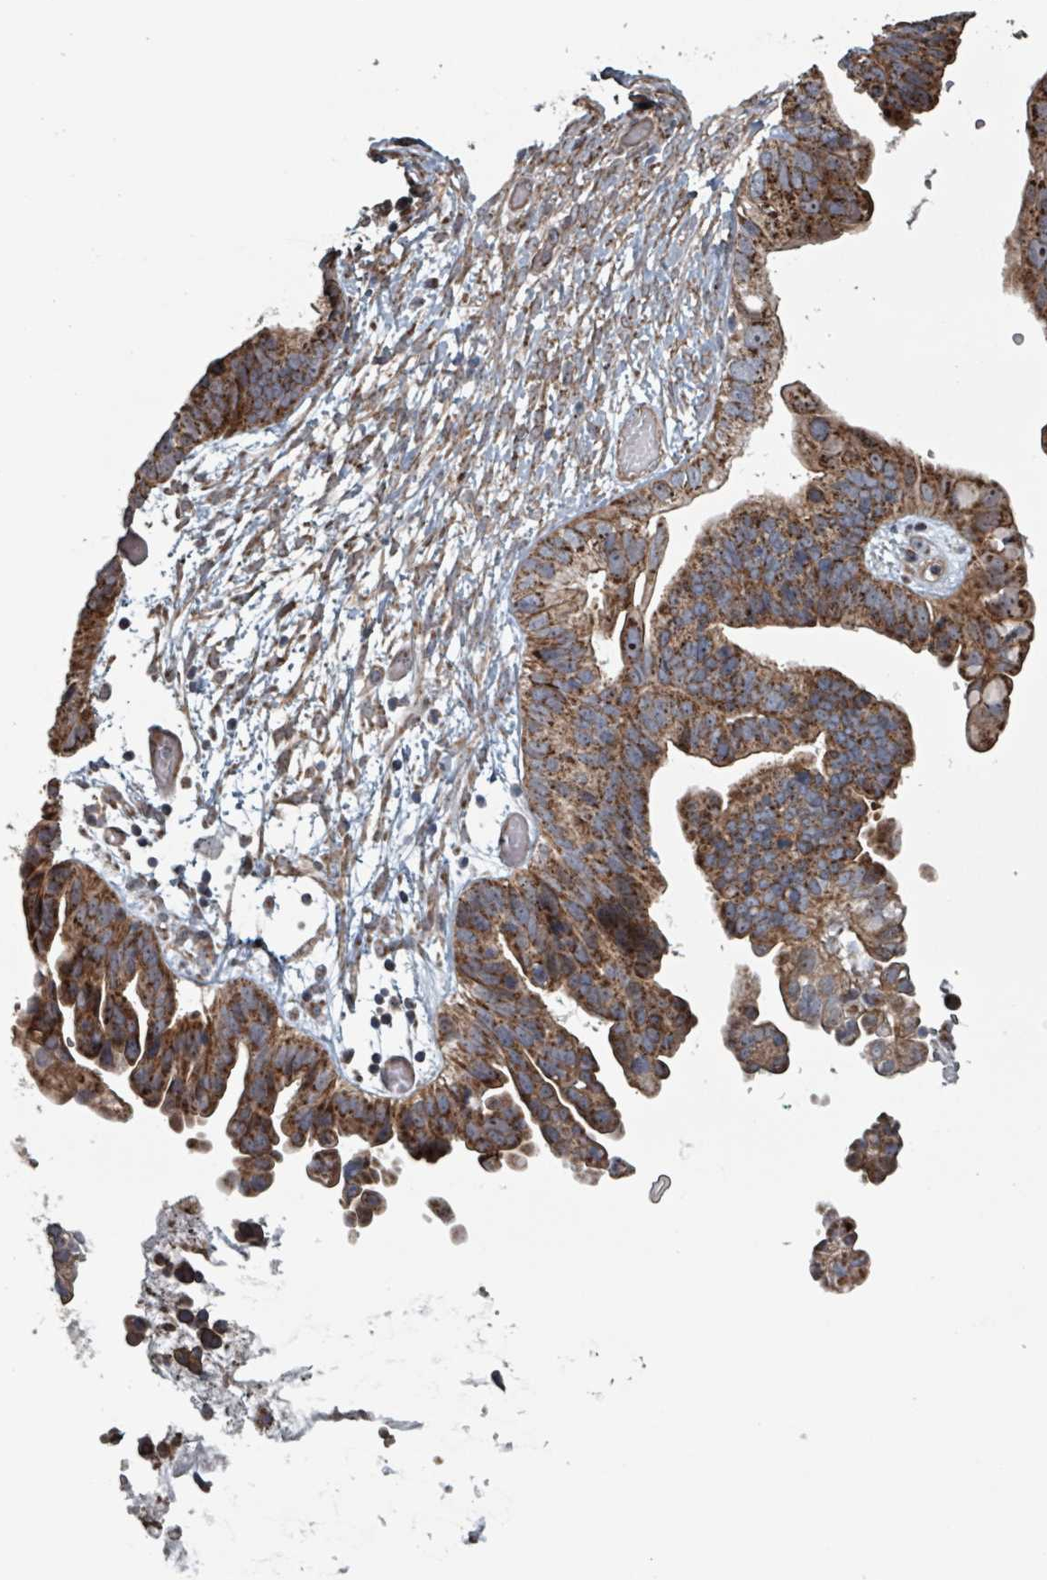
{"staining": {"intensity": "strong", "quantity": ">75%", "location": "cytoplasmic/membranous"}, "tissue": "ovarian cancer", "cell_type": "Tumor cells", "image_type": "cancer", "snomed": [{"axis": "morphology", "description": "Cystadenocarcinoma, serous, NOS"}, {"axis": "topography", "description": "Ovary"}], "caption": "Serous cystadenocarcinoma (ovarian) stained with DAB IHC exhibits high levels of strong cytoplasmic/membranous expression in approximately >75% of tumor cells.", "gene": "MRPL4", "patient": {"sex": "female", "age": 56}}